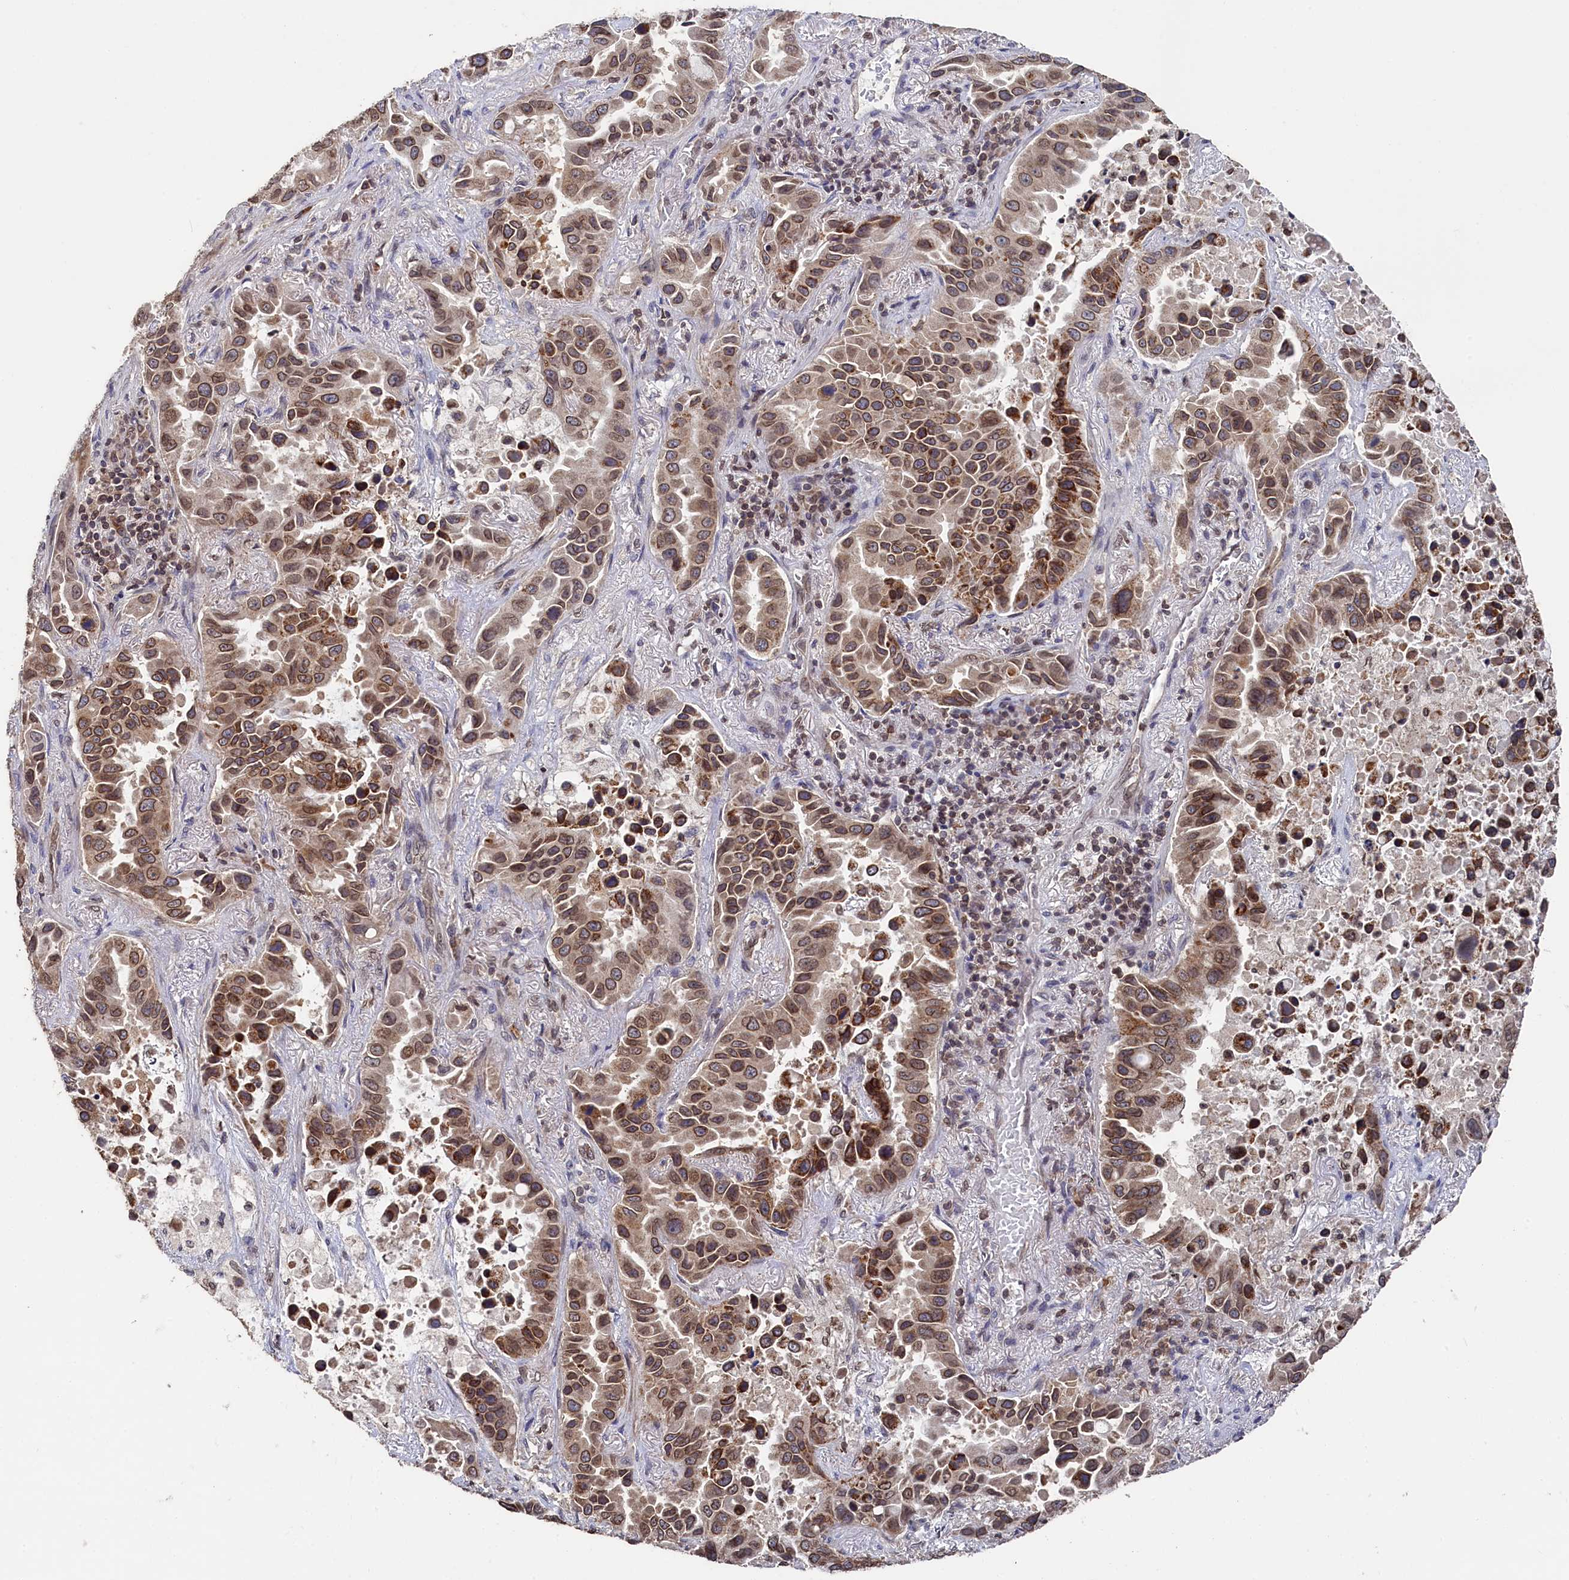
{"staining": {"intensity": "moderate", "quantity": ">75%", "location": "cytoplasmic/membranous,nuclear"}, "tissue": "lung cancer", "cell_type": "Tumor cells", "image_type": "cancer", "snomed": [{"axis": "morphology", "description": "Adenocarcinoma, NOS"}, {"axis": "topography", "description": "Lung"}], "caption": "Protein expression analysis of adenocarcinoma (lung) demonstrates moderate cytoplasmic/membranous and nuclear positivity in about >75% of tumor cells. (brown staining indicates protein expression, while blue staining denotes nuclei).", "gene": "ANKEF1", "patient": {"sex": "male", "age": 64}}